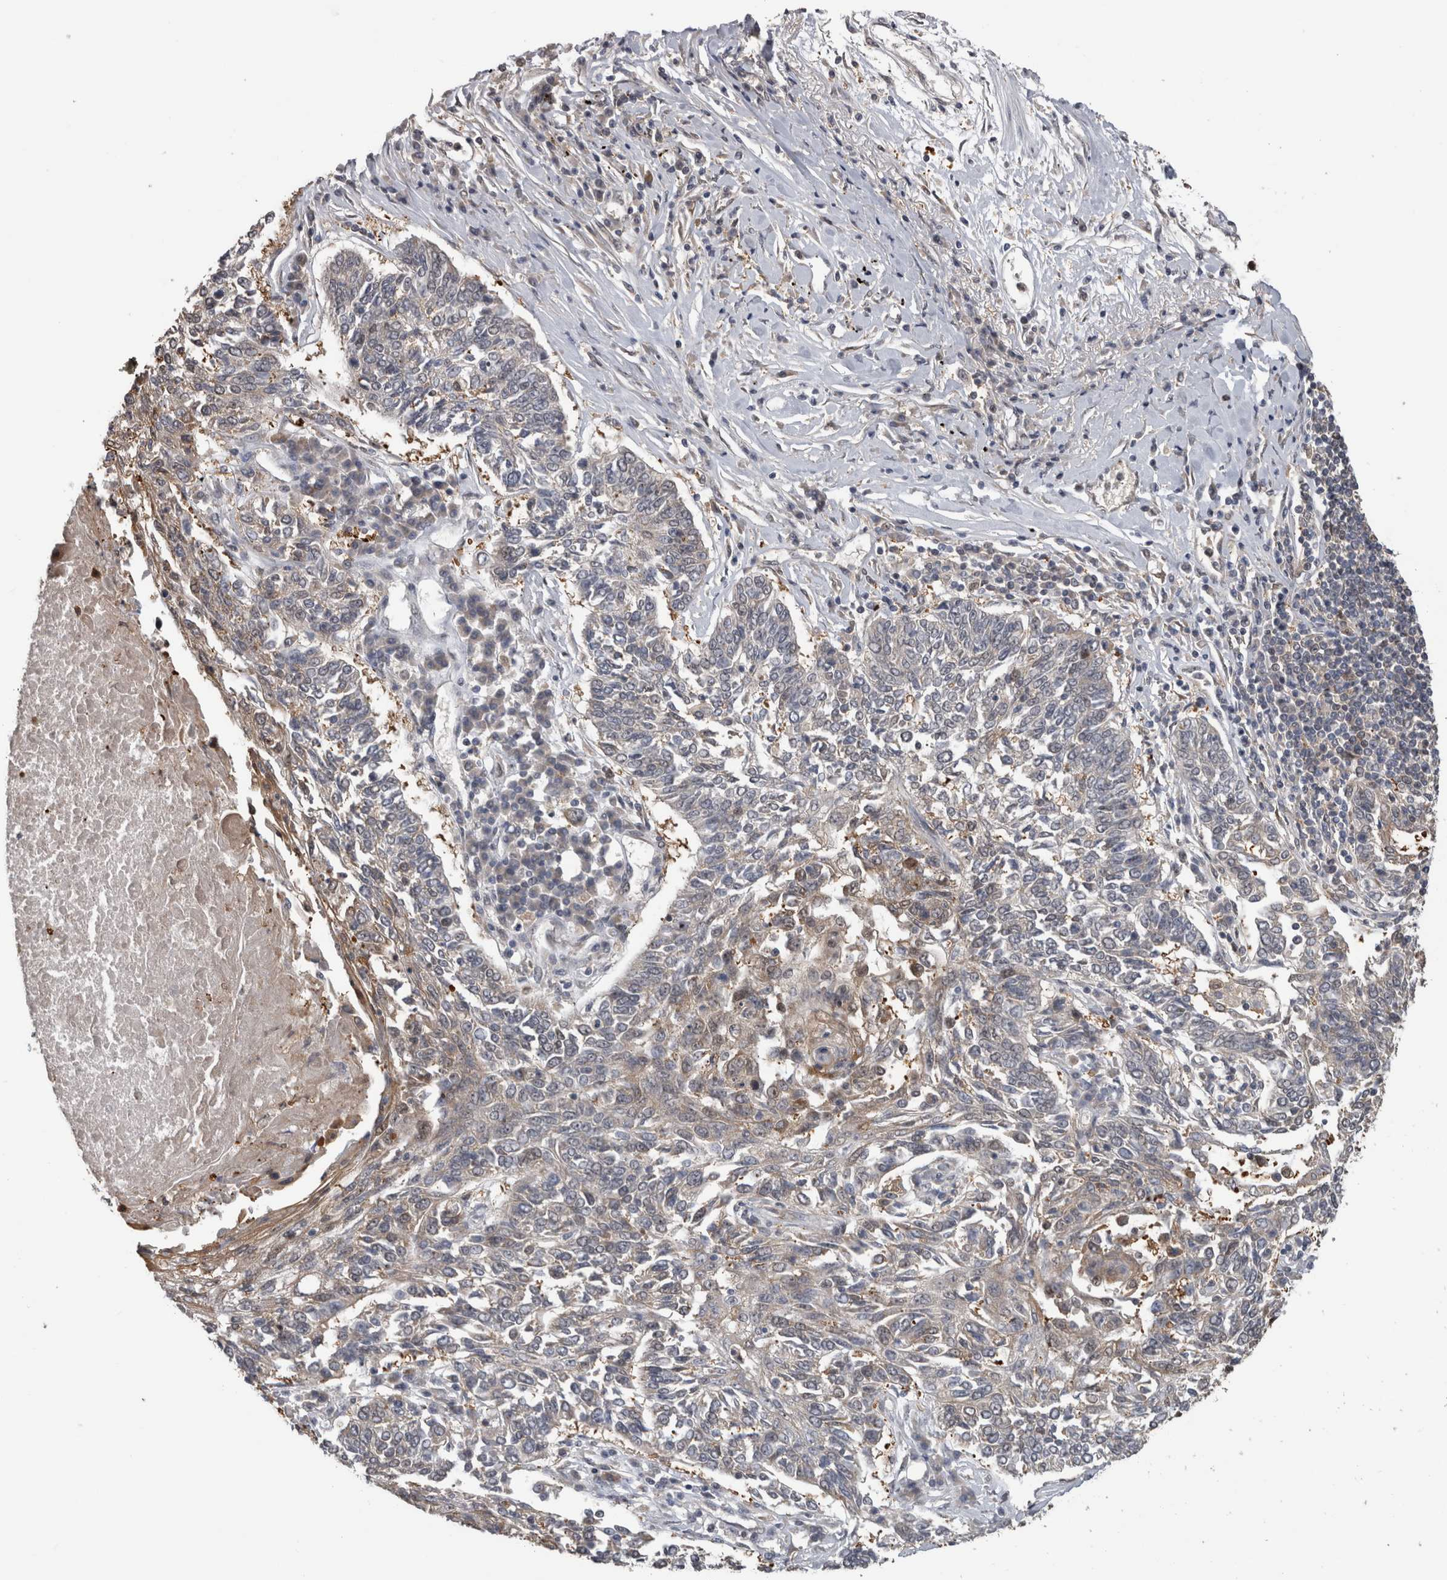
{"staining": {"intensity": "negative", "quantity": "none", "location": "none"}, "tissue": "lung cancer", "cell_type": "Tumor cells", "image_type": "cancer", "snomed": [{"axis": "morphology", "description": "Normal tissue, NOS"}, {"axis": "morphology", "description": "Squamous cell carcinoma, NOS"}, {"axis": "topography", "description": "Cartilage tissue"}, {"axis": "topography", "description": "Bronchus"}, {"axis": "topography", "description": "Lung"}], "caption": "Immunohistochemical staining of lung cancer (squamous cell carcinoma) exhibits no significant staining in tumor cells.", "gene": "USH1G", "patient": {"sex": "female", "age": 49}}